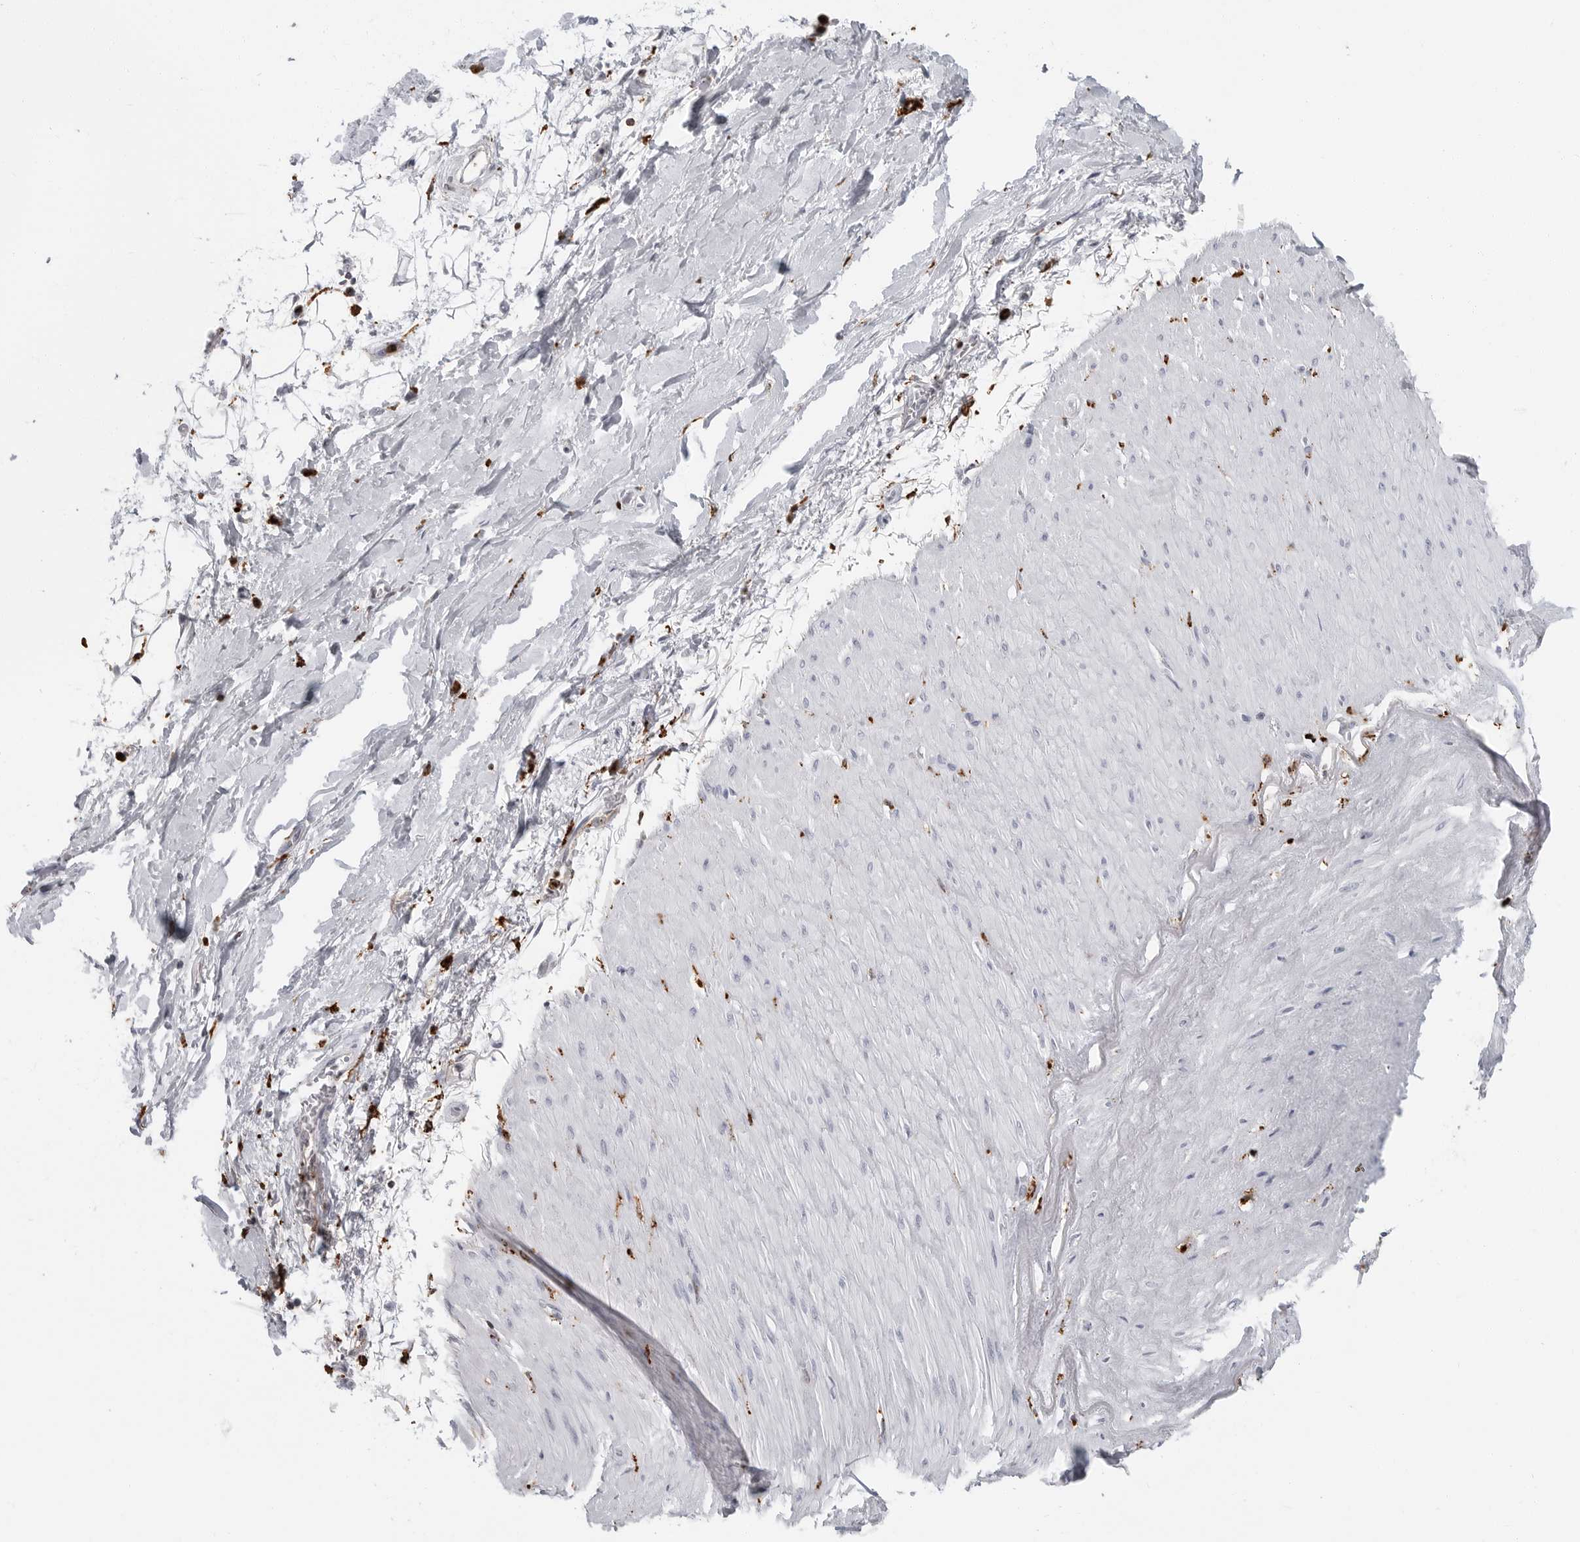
{"staining": {"intensity": "negative", "quantity": "none", "location": "none"}, "tissue": "adipose tissue", "cell_type": "Adipocytes", "image_type": "normal", "snomed": [{"axis": "morphology", "description": "Normal tissue, NOS"}, {"axis": "topography", "description": "Soft tissue"}], "caption": "IHC photomicrograph of unremarkable adipose tissue: human adipose tissue stained with DAB (3,3'-diaminobenzidine) exhibits no significant protein positivity in adipocytes. (Immunohistochemistry (ihc), brightfield microscopy, high magnification).", "gene": "IFI30", "patient": {"sex": "male", "age": 72}}